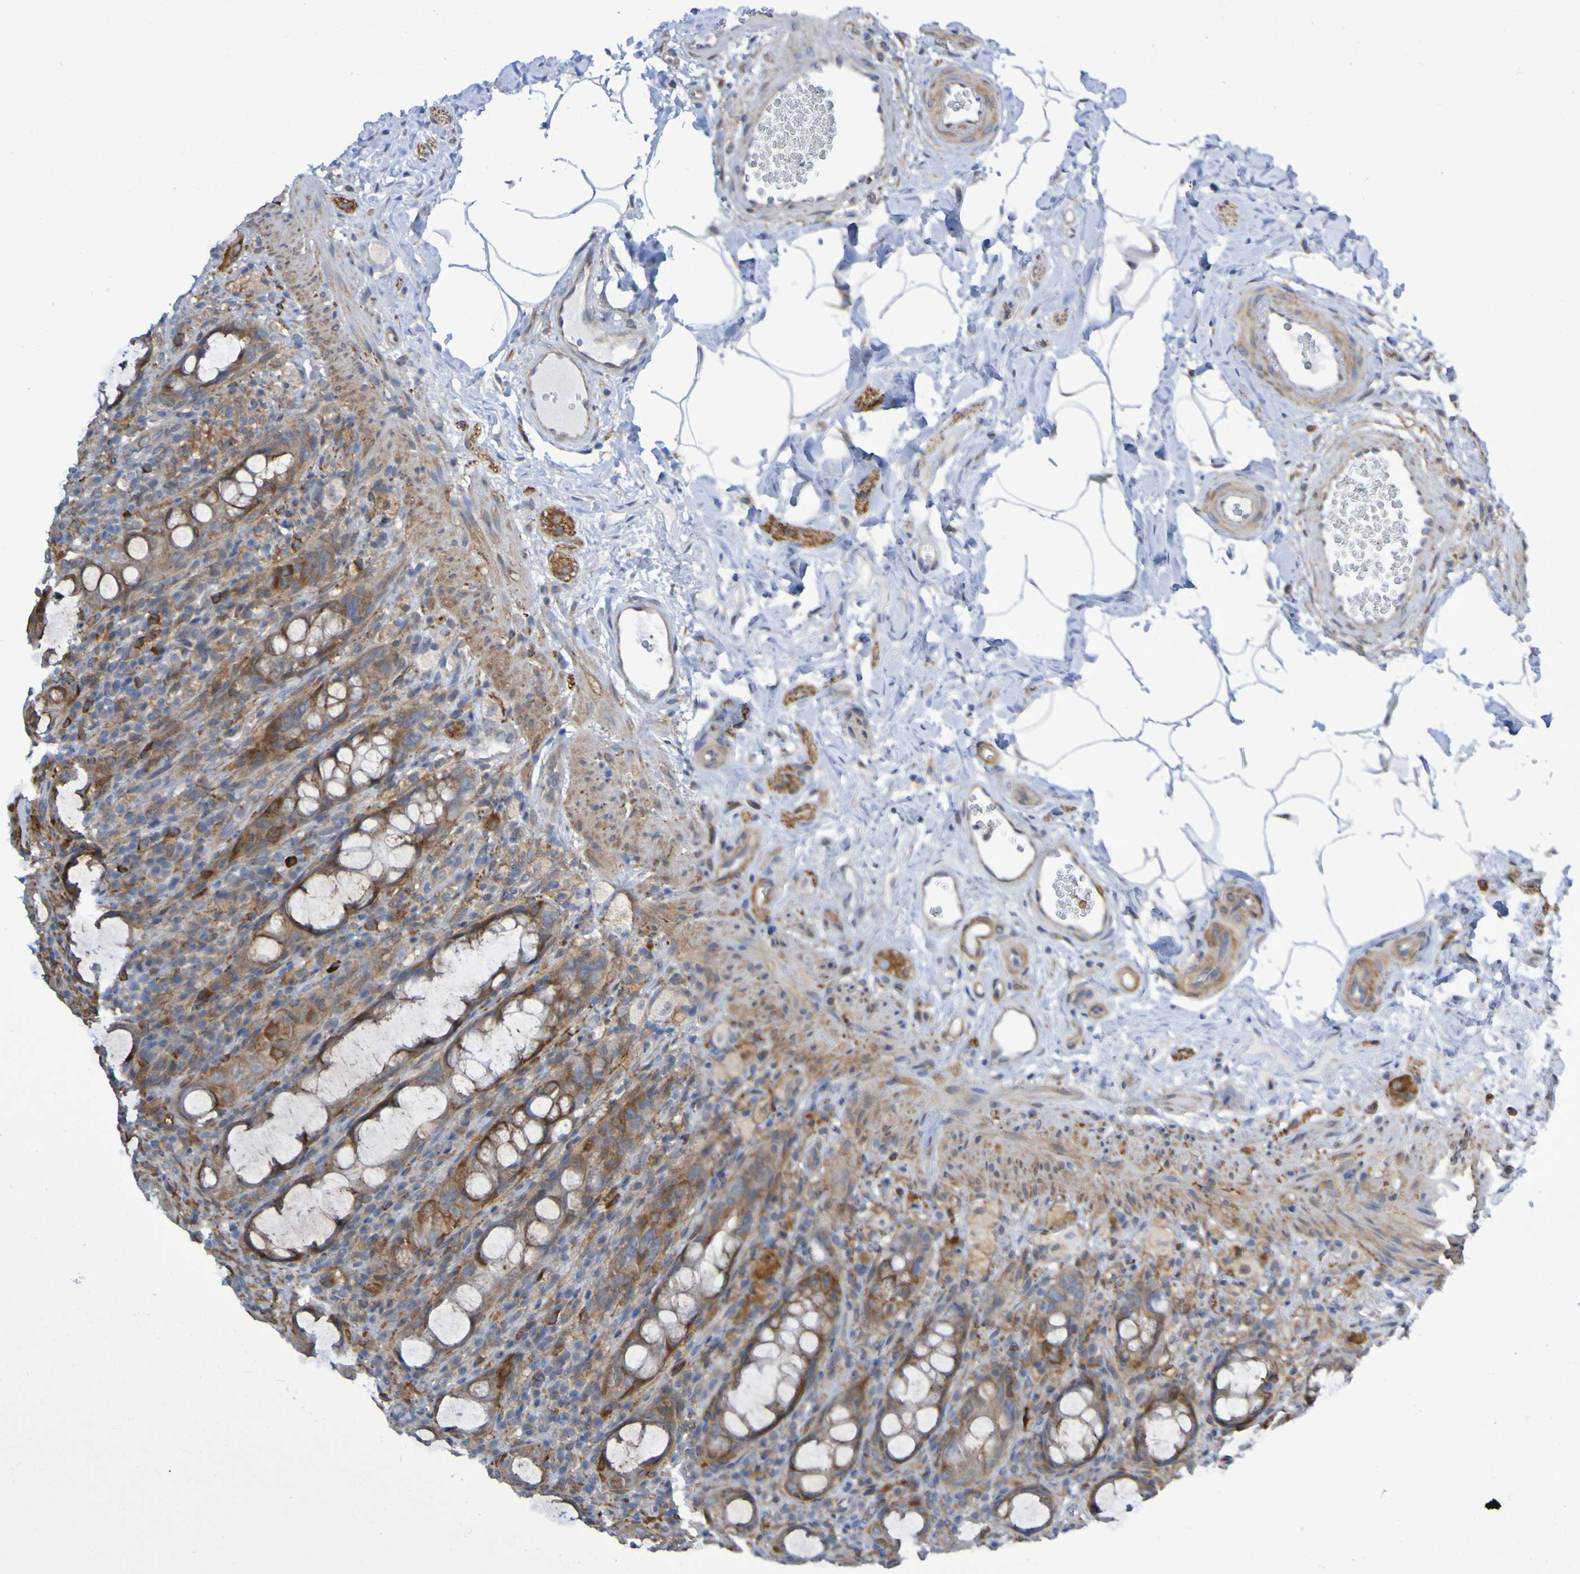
{"staining": {"intensity": "moderate", "quantity": ">75%", "location": "cytoplasmic/membranous"}, "tissue": "rectum", "cell_type": "Glandular cells", "image_type": "normal", "snomed": [{"axis": "morphology", "description": "Normal tissue, NOS"}, {"axis": "topography", "description": "Rectum"}], "caption": "An immunohistochemistry photomicrograph of normal tissue is shown. Protein staining in brown highlights moderate cytoplasmic/membranous positivity in rectum within glandular cells.", "gene": "SCRG1", "patient": {"sex": "male", "age": 44}}